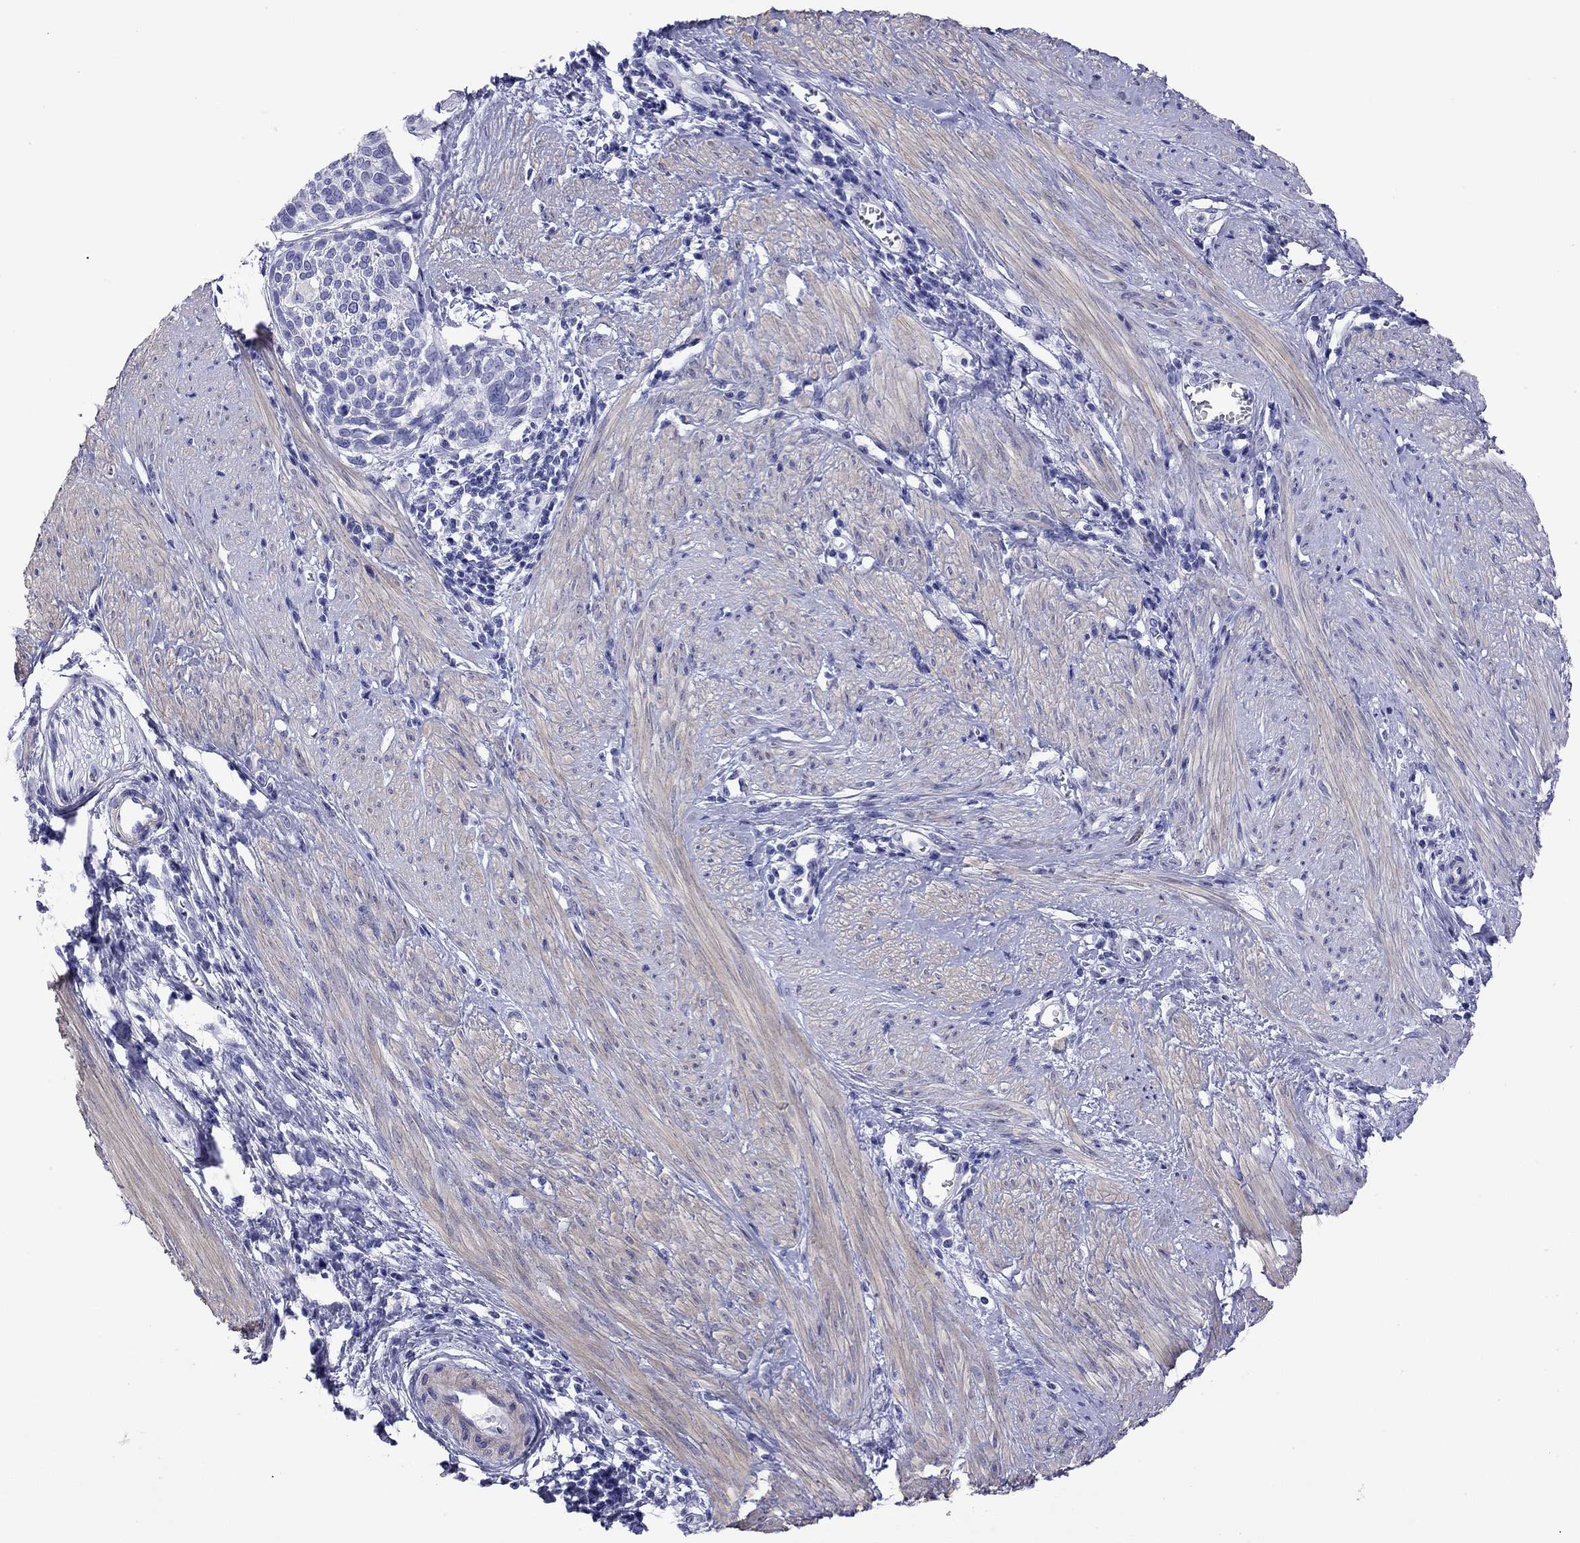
{"staining": {"intensity": "negative", "quantity": "none", "location": "none"}, "tissue": "cervical cancer", "cell_type": "Tumor cells", "image_type": "cancer", "snomed": [{"axis": "morphology", "description": "Squamous cell carcinoma, NOS"}, {"axis": "topography", "description": "Cervix"}], "caption": "This image is of squamous cell carcinoma (cervical) stained with immunohistochemistry to label a protein in brown with the nuclei are counter-stained blue. There is no staining in tumor cells.", "gene": "KIAA2012", "patient": {"sex": "female", "age": 39}}